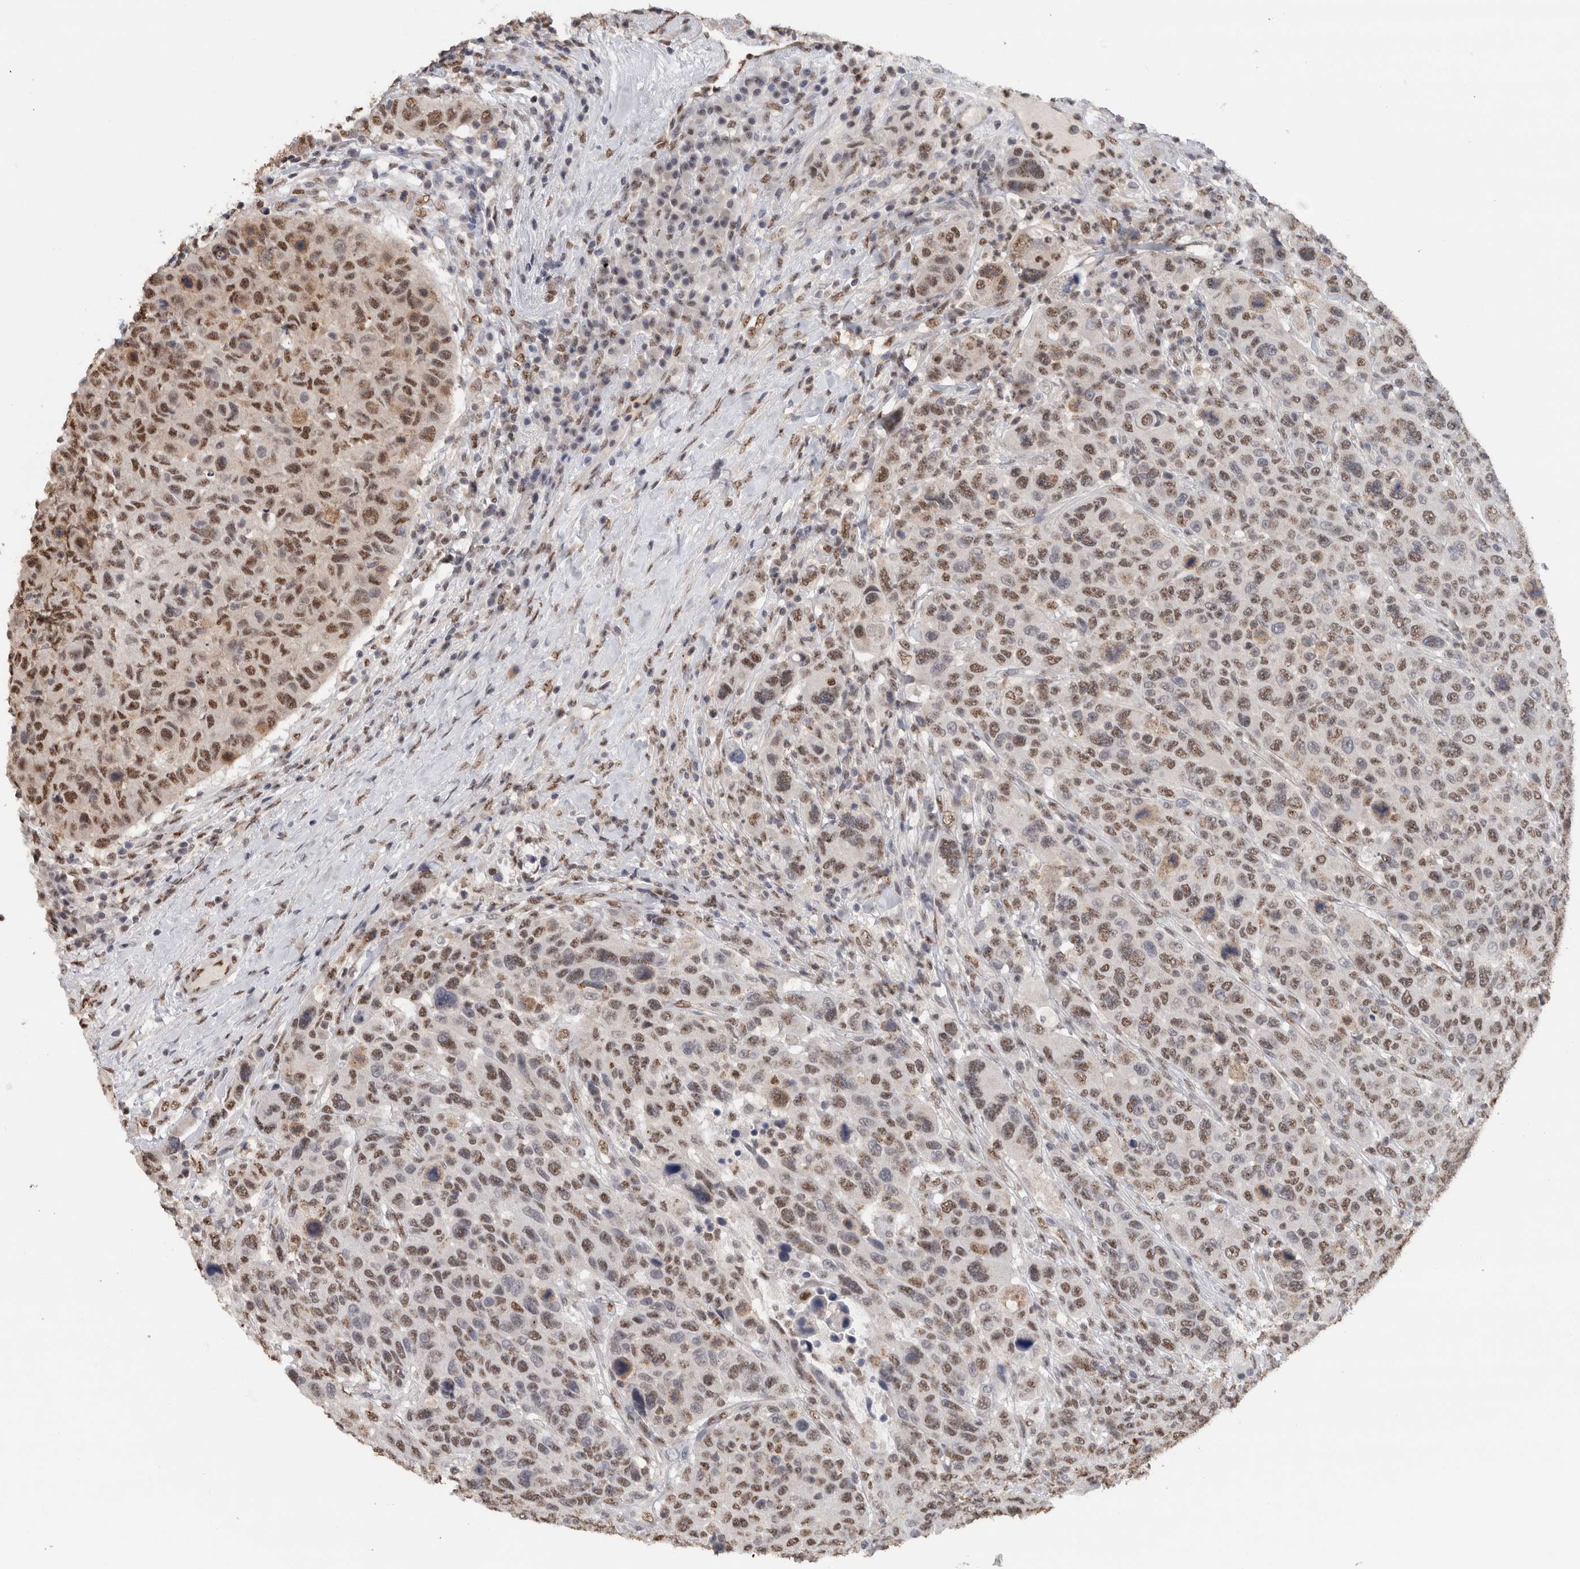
{"staining": {"intensity": "weak", "quantity": ">75%", "location": "nuclear"}, "tissue": "breast cancer", "cell_type": "Tumor cells", "image_type": "cancer", "snomed": [{"axis": "morphology", "description": "Duct carcinoma"}, {"axis": "topography", "description": "Breast"}], "caption": "Tumor cells demonstrate low levels of weak nuclear staining in about >75% of cells in human intraductal carcinoma (breast).", "gene": "RPS6KA2", "patient": {"sex": "female", "age": 37}}